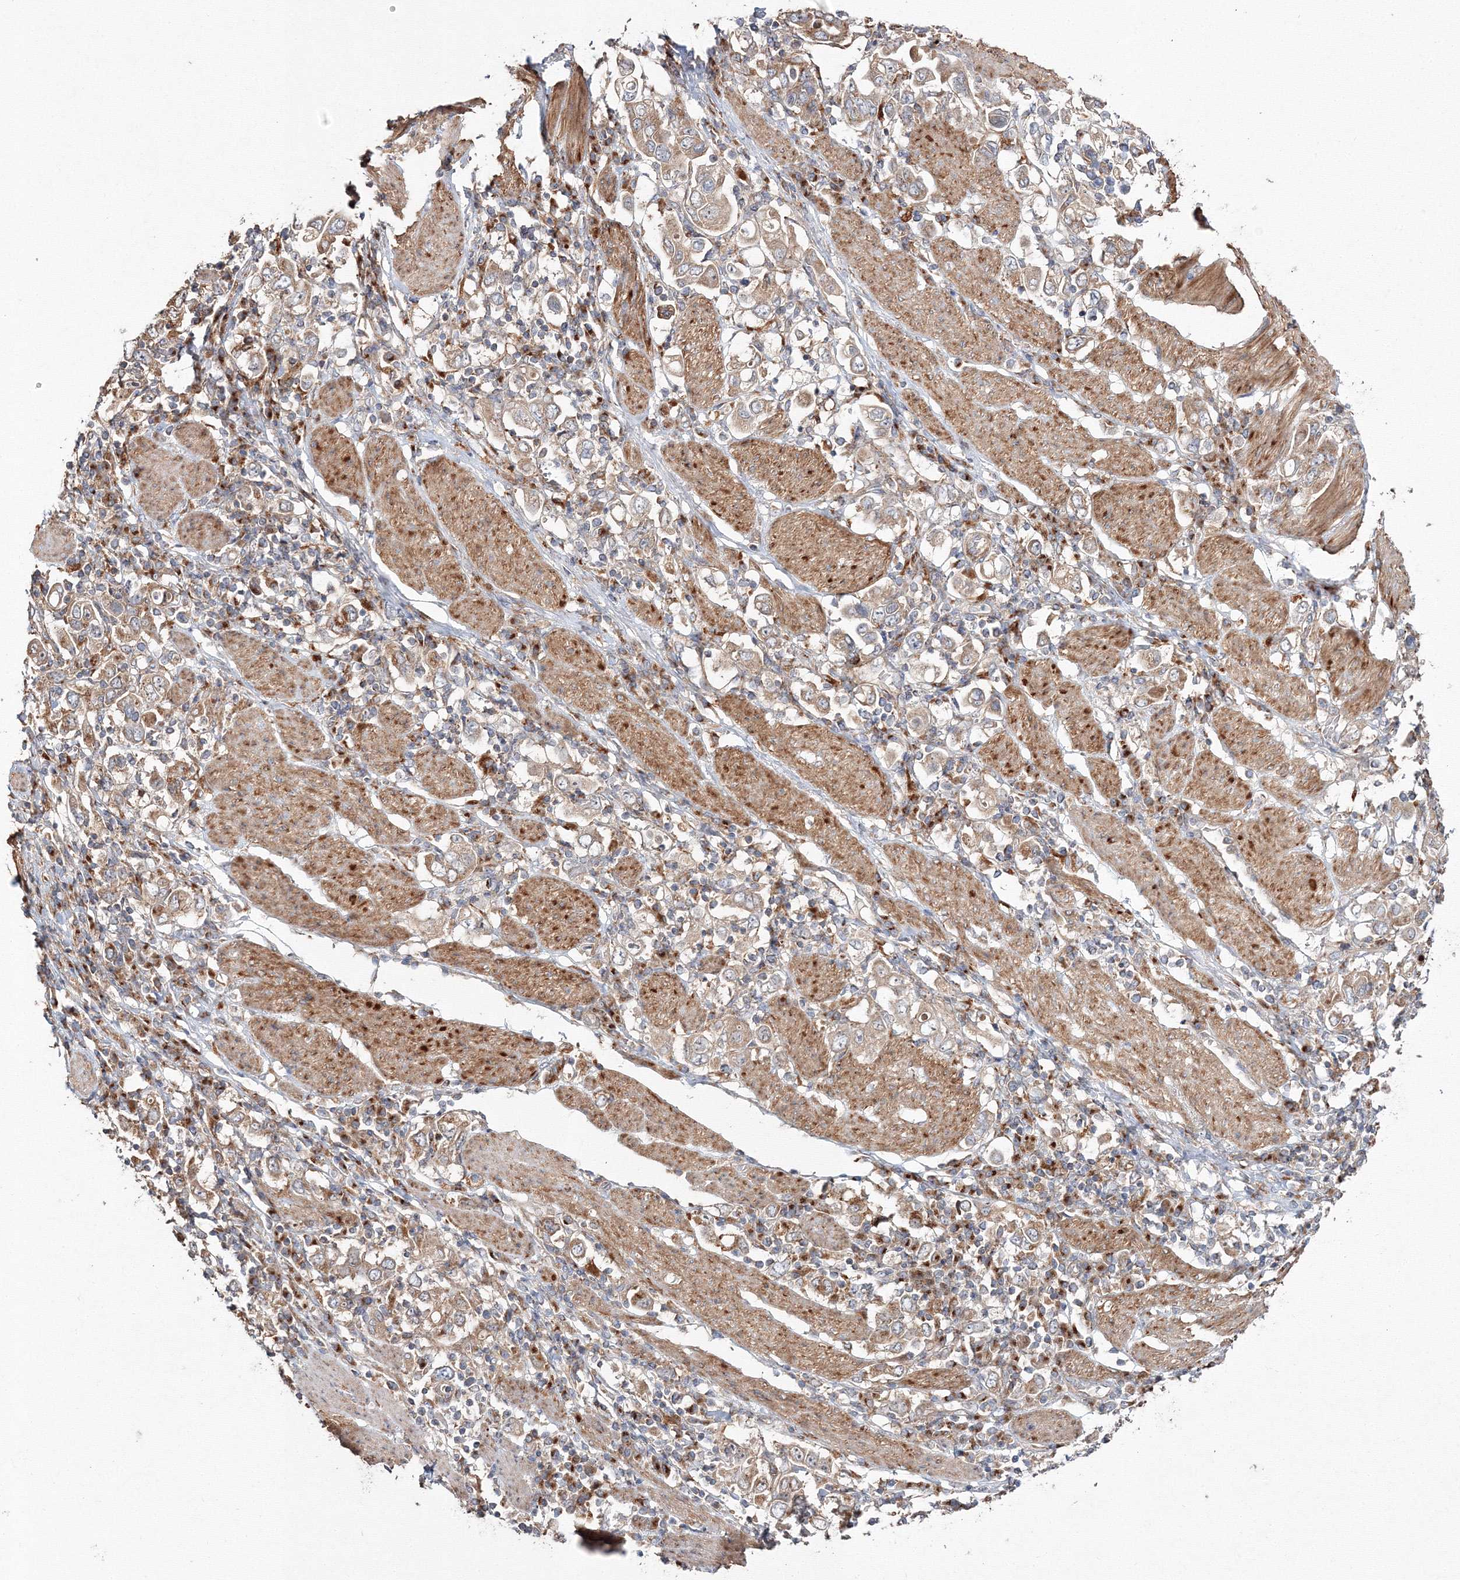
{"staining": {"intensity": "moderate", "quantity": ">75%", "location": "cytoplasmic/membranous"}, "tissue": "stomach cancer", "cell_type": "Tumor cells", "image_type": "cancer", "snomed": [{"axis": "morphology", "description": "Adenocarcinoma, NOS"}, {"axis": "topography", "description": "Stomach, upper"}], "caption": "Immunohistochemistry (IHC) (DAB (3,3'-diaminobenzidine)) staining of adenocarcinoma (stomach) demonstrates moderate cytoplasmic/membranous protein expression in approximately >75% of tumor cells.", "gene": "DDO", "patient": {"sex": "male", "age": 62}}